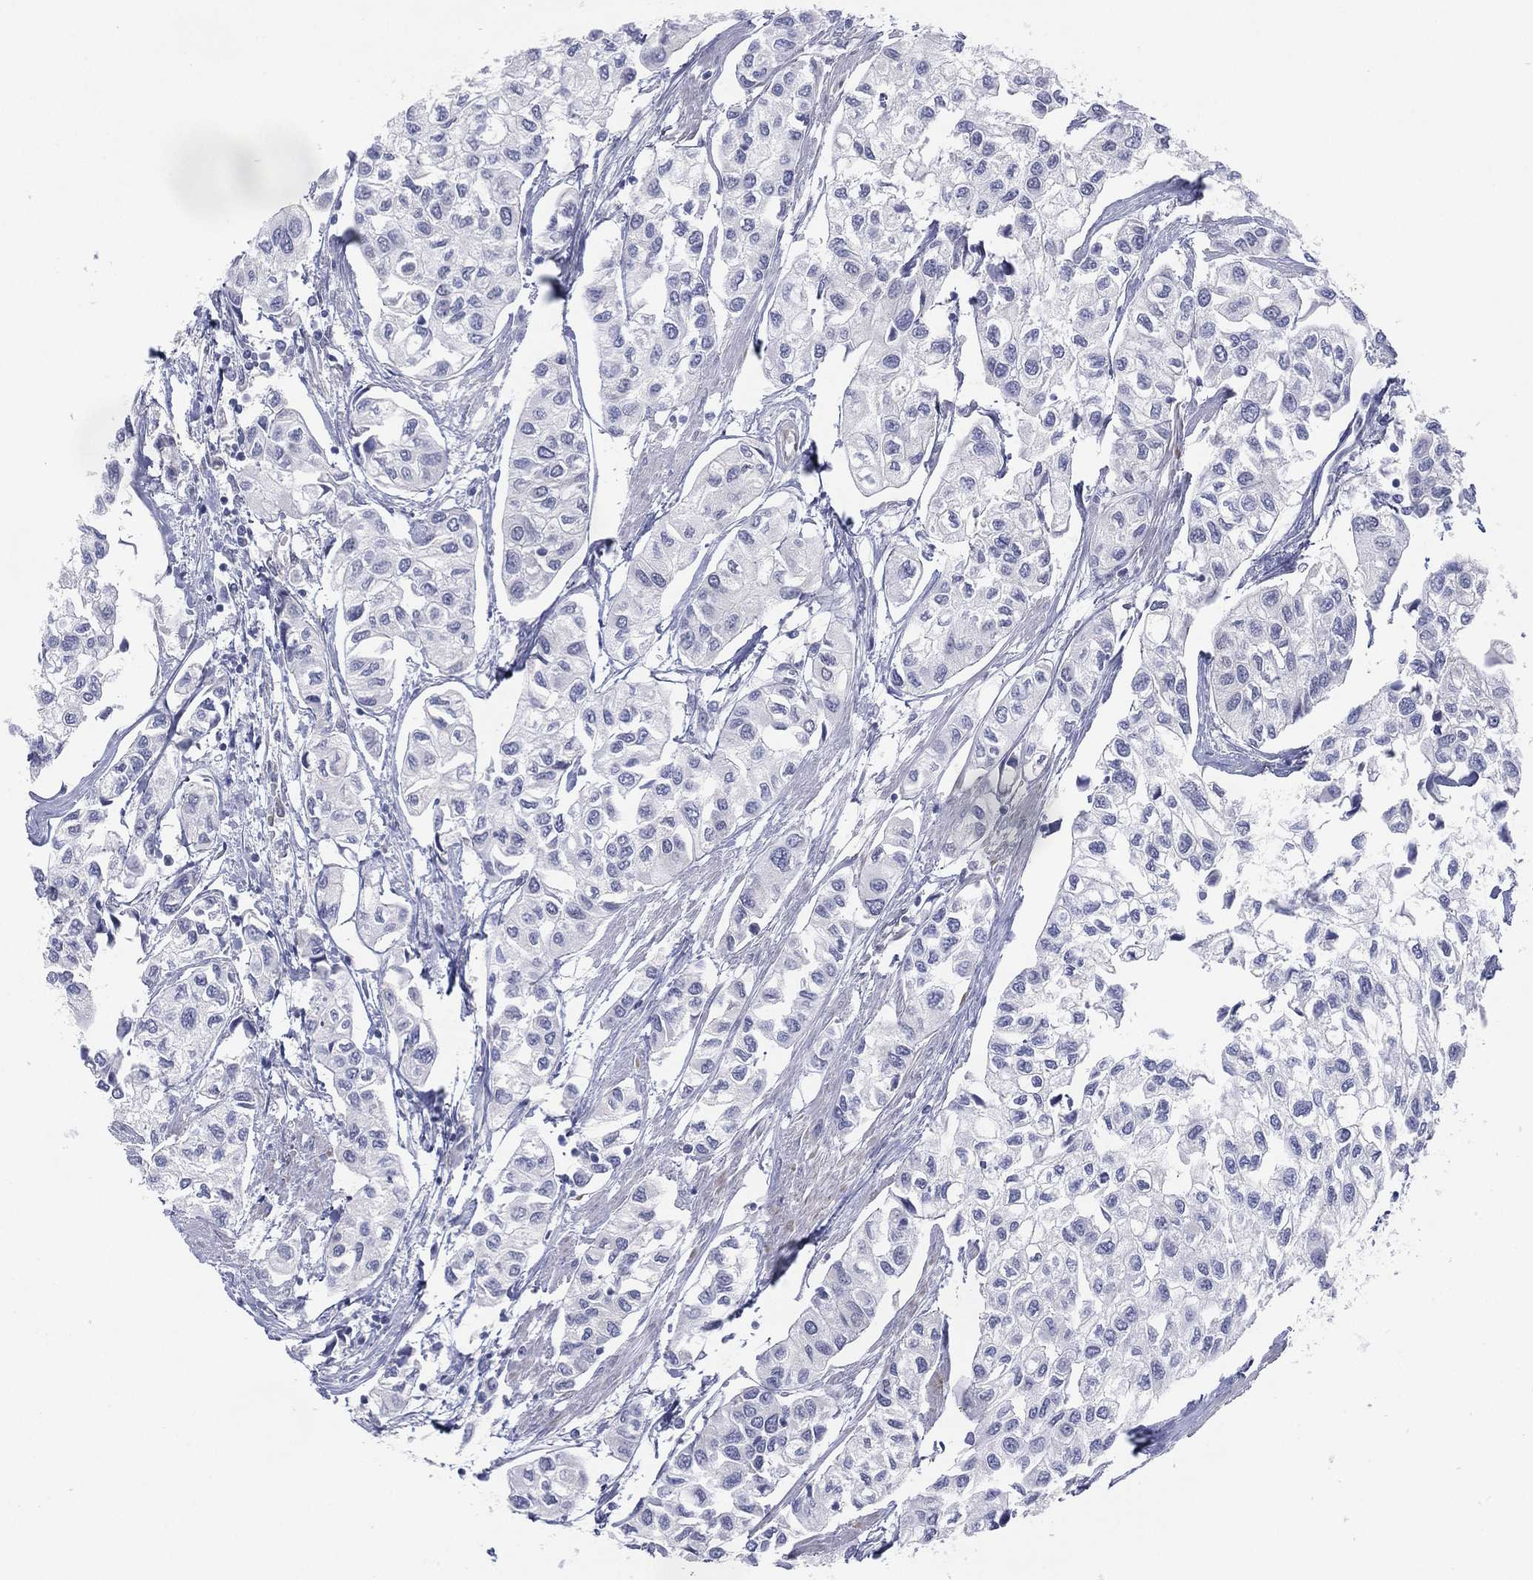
{"staining": {"intensity": "negative", "quantity": "none", "location": "none"}, "tissue": "urothelial cancer", "cell_type": "Tumor cells", "image_type": "cancer", "snomed": [{"axis": "morphology", "description": "Urothelial carcinoma, High grade"}, {"axis": "topography", "description": "Urinary bladder"}], "caption": "Human urothelial cancer stained for a protein using immunohistochemistry reveals no positivity in tumor cells.", "gene": "DDAH1", "patient": {"sex": "male", "age": 73}}